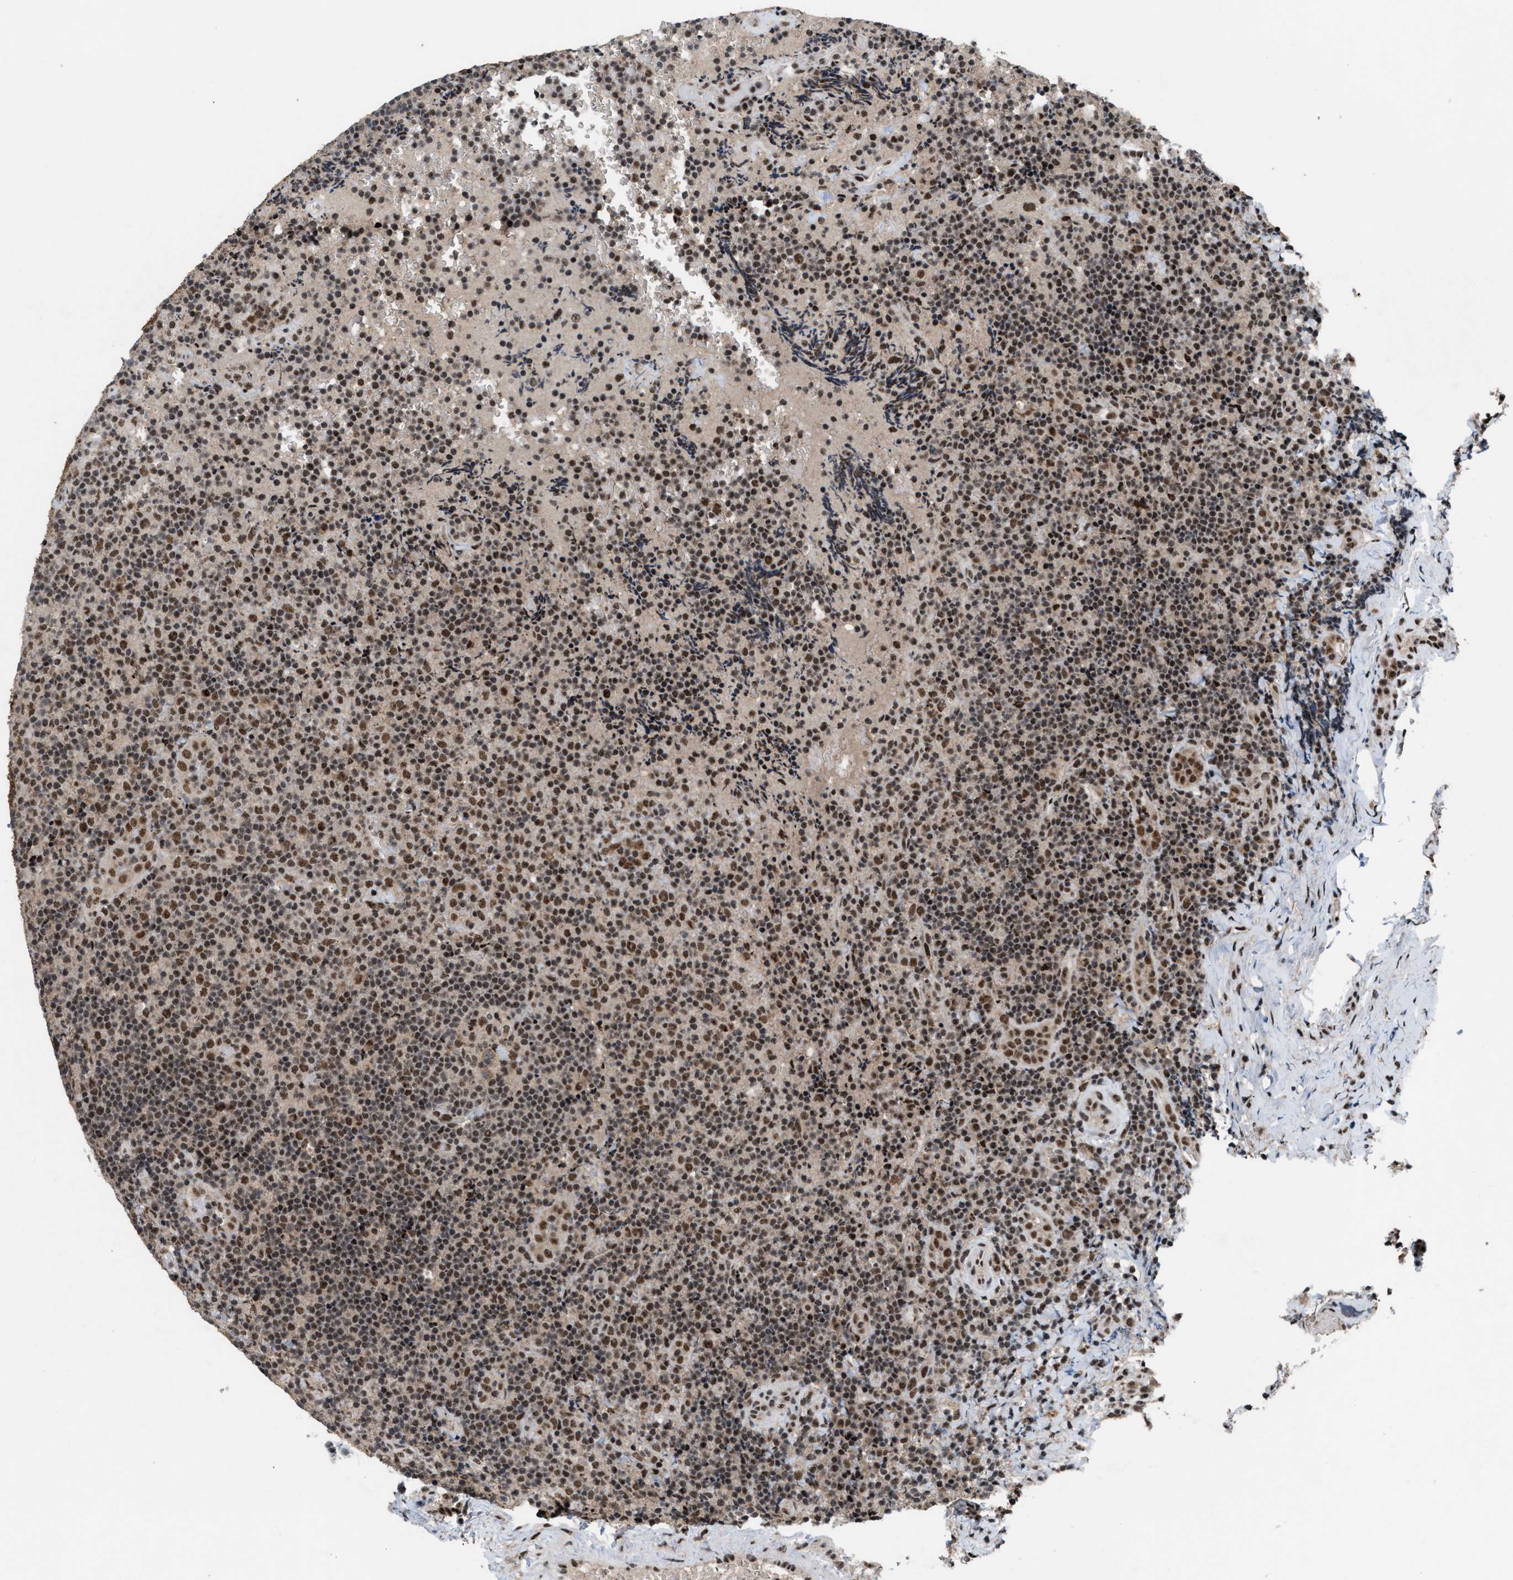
{"staining": {"intensity": "moderate", "quantity": ">75%", "location": "nuclear"}, "tissue": "lymphoma", "cell_type": "Tumor cells", "image_type": "cancer", "snomed": [{"axis": "morphology", "description": "Malignant lymphoma, non-Hodgkin's type, High grade"}, {"axis": "topography", "description": "Tonsil"}], "caption": "Human high-grade malignant lymphoma, non-Hodgkin's type stained for a protein (brown) exhibits moderate nuclear positive staining in approximately >75% of tumor cells.", "gene": "PRPF4", "patient": {"sex": "female", "age": 36}}